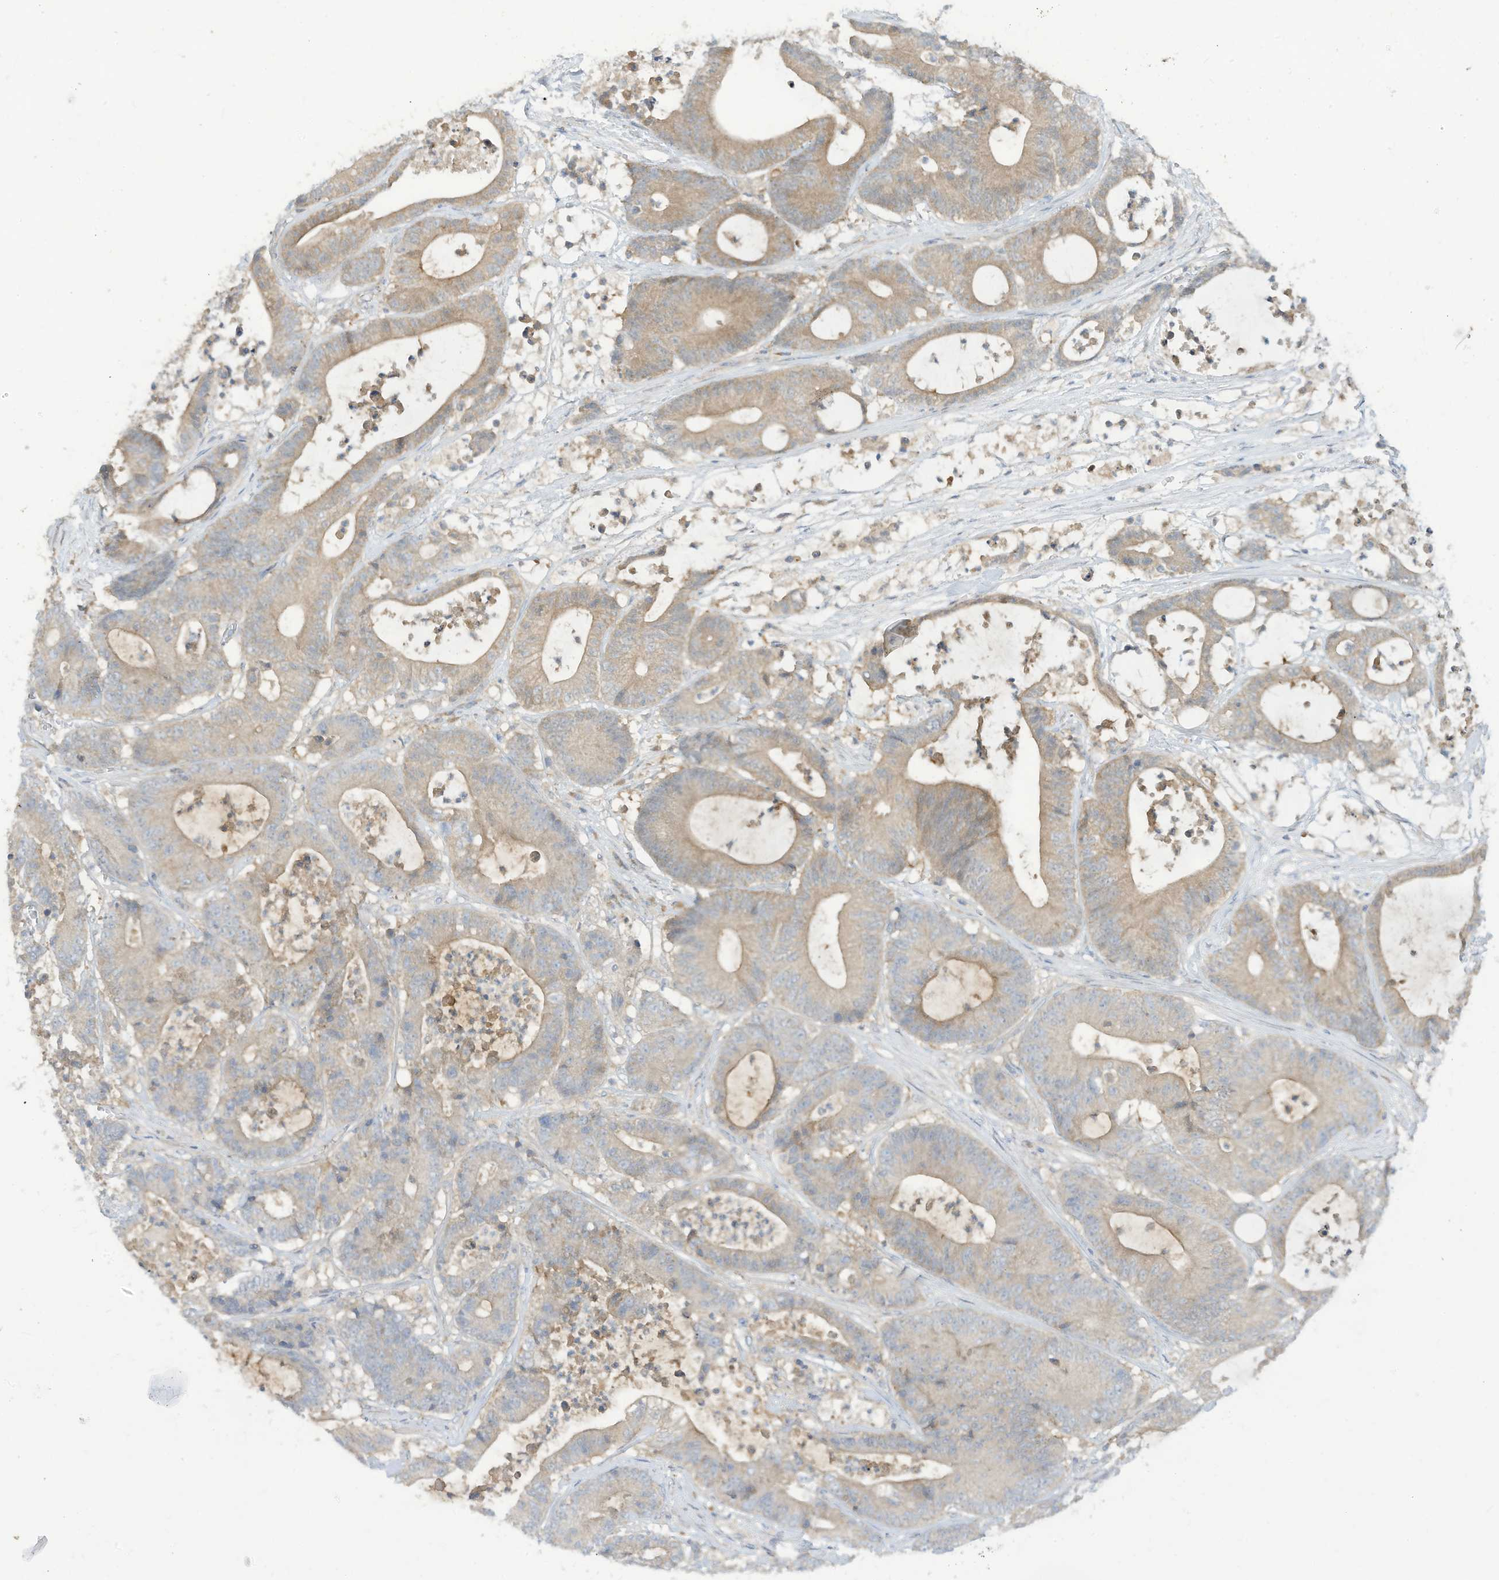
{"staining": {"intensity": "weak", "quantity": "25%-75%", "location": "cytoplasmic/membranous"}, "tissue": "colorectal cancer", "cell_type": "Tumor cells", "image_type": "cancer", "snomed": [{"axis": "morphology", "description": "Adenocarcinoma, NOS"}, {"axis": "topography", "description": "Colon"}], "caption": "Immunohistochemistry (IHC) of colorectal cancer reveals low levels of weak cytoplasmic/membranous staining in approximately 25%-75% of tumor cells.", "gene": "LRRN2", "patient": {"sex": "female", "age": 84}}